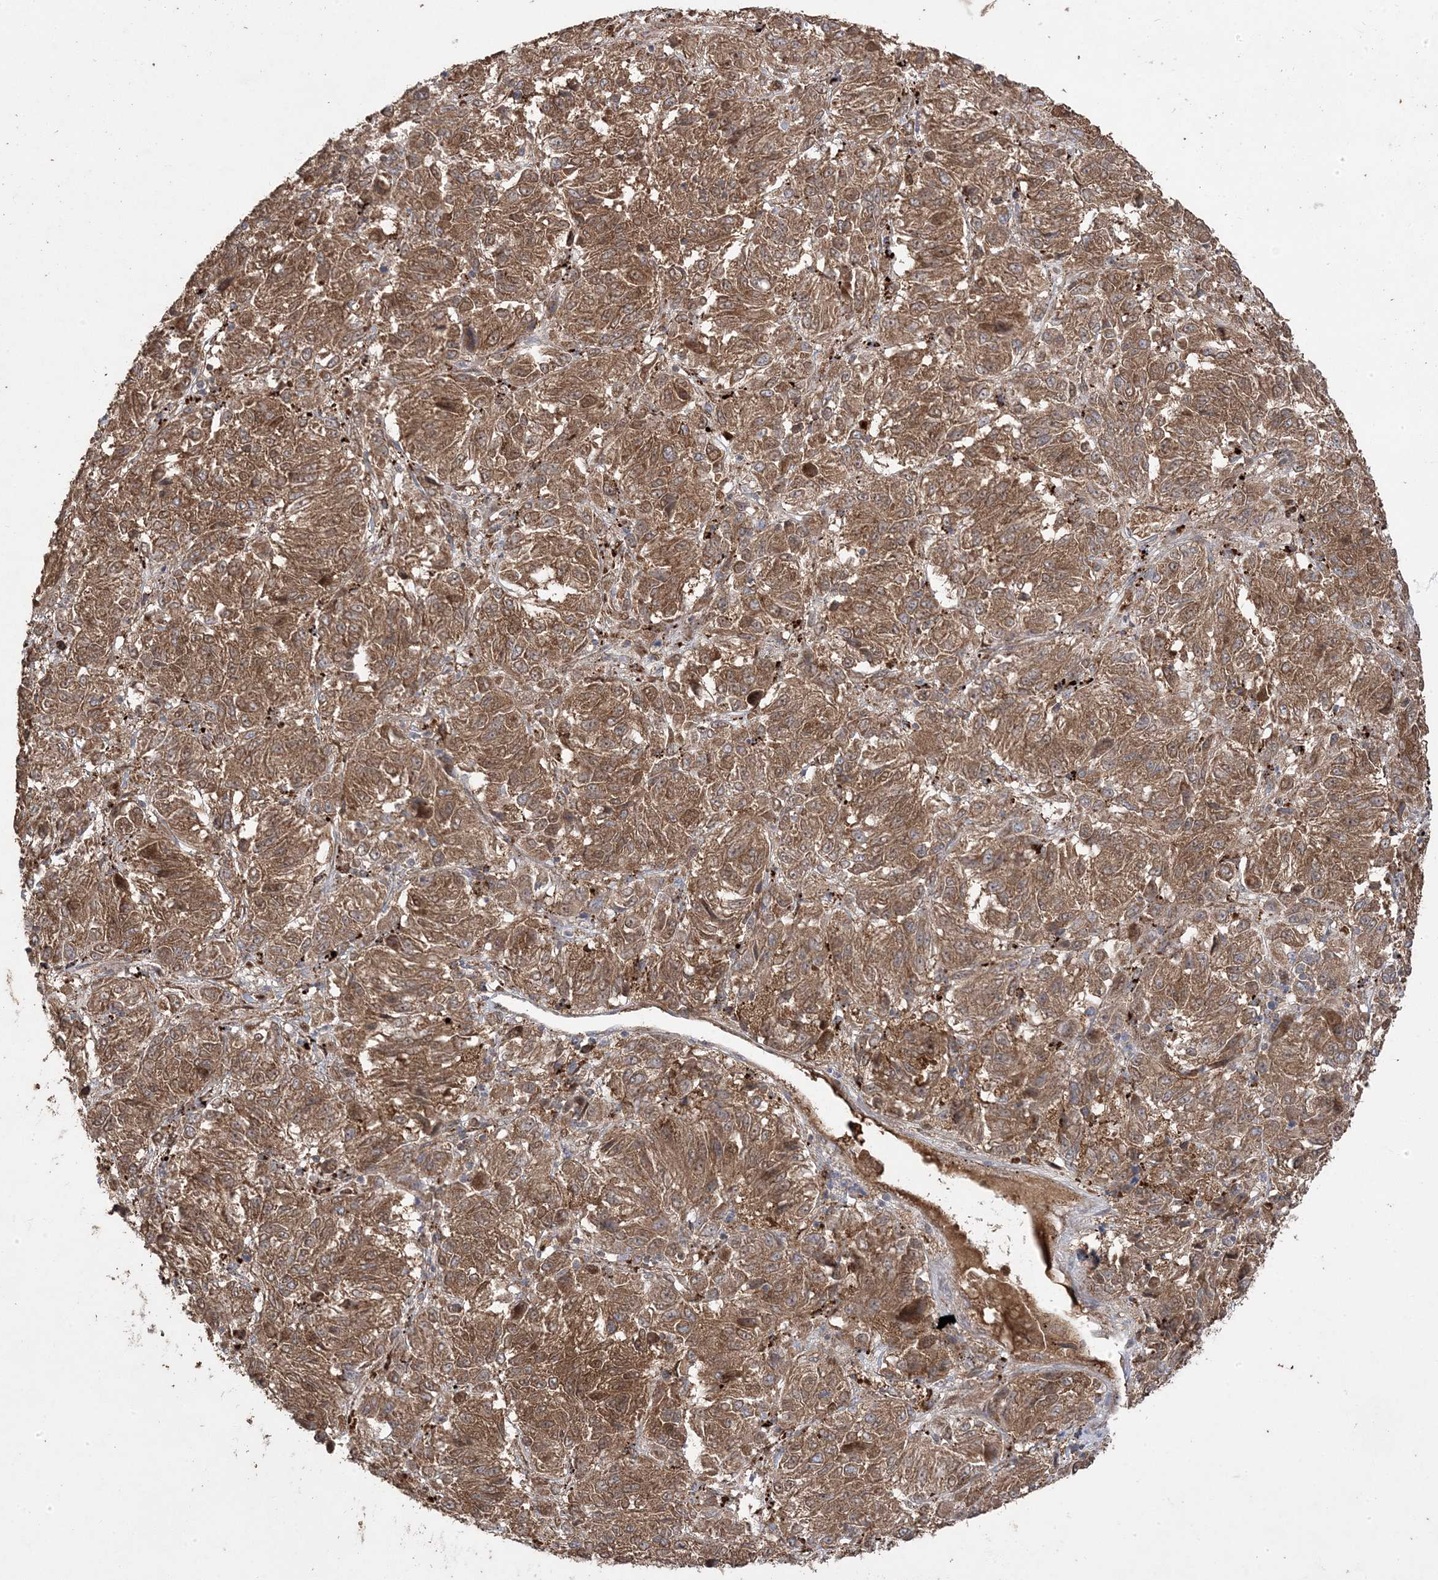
{"staining": {"intensity": "moderate", "quantity": ">75%", "location": "cytoplasmic/membranous"}, "tissue": "melanoma", "cell_type": "Tumor cells", "image_type": "cancer", "snomed": [{"axis": "morphology", "description": "Malignant melanoma, Metastatic site"}, {"axis": "topography", "description": "Lung"}], "caption": "Malignant melanoma (metastatic site) stained with DAB IHC reveals medium levels of moderate cytoplasmic/membranous expression in about >75% of tumor cells. The staining was performed using DAB, with brown indicating positive protein expression. Nuclei are stained blue with hematoxylin.", "gene": "PPOX", "patient": {"sex": "male", "age": 64}}